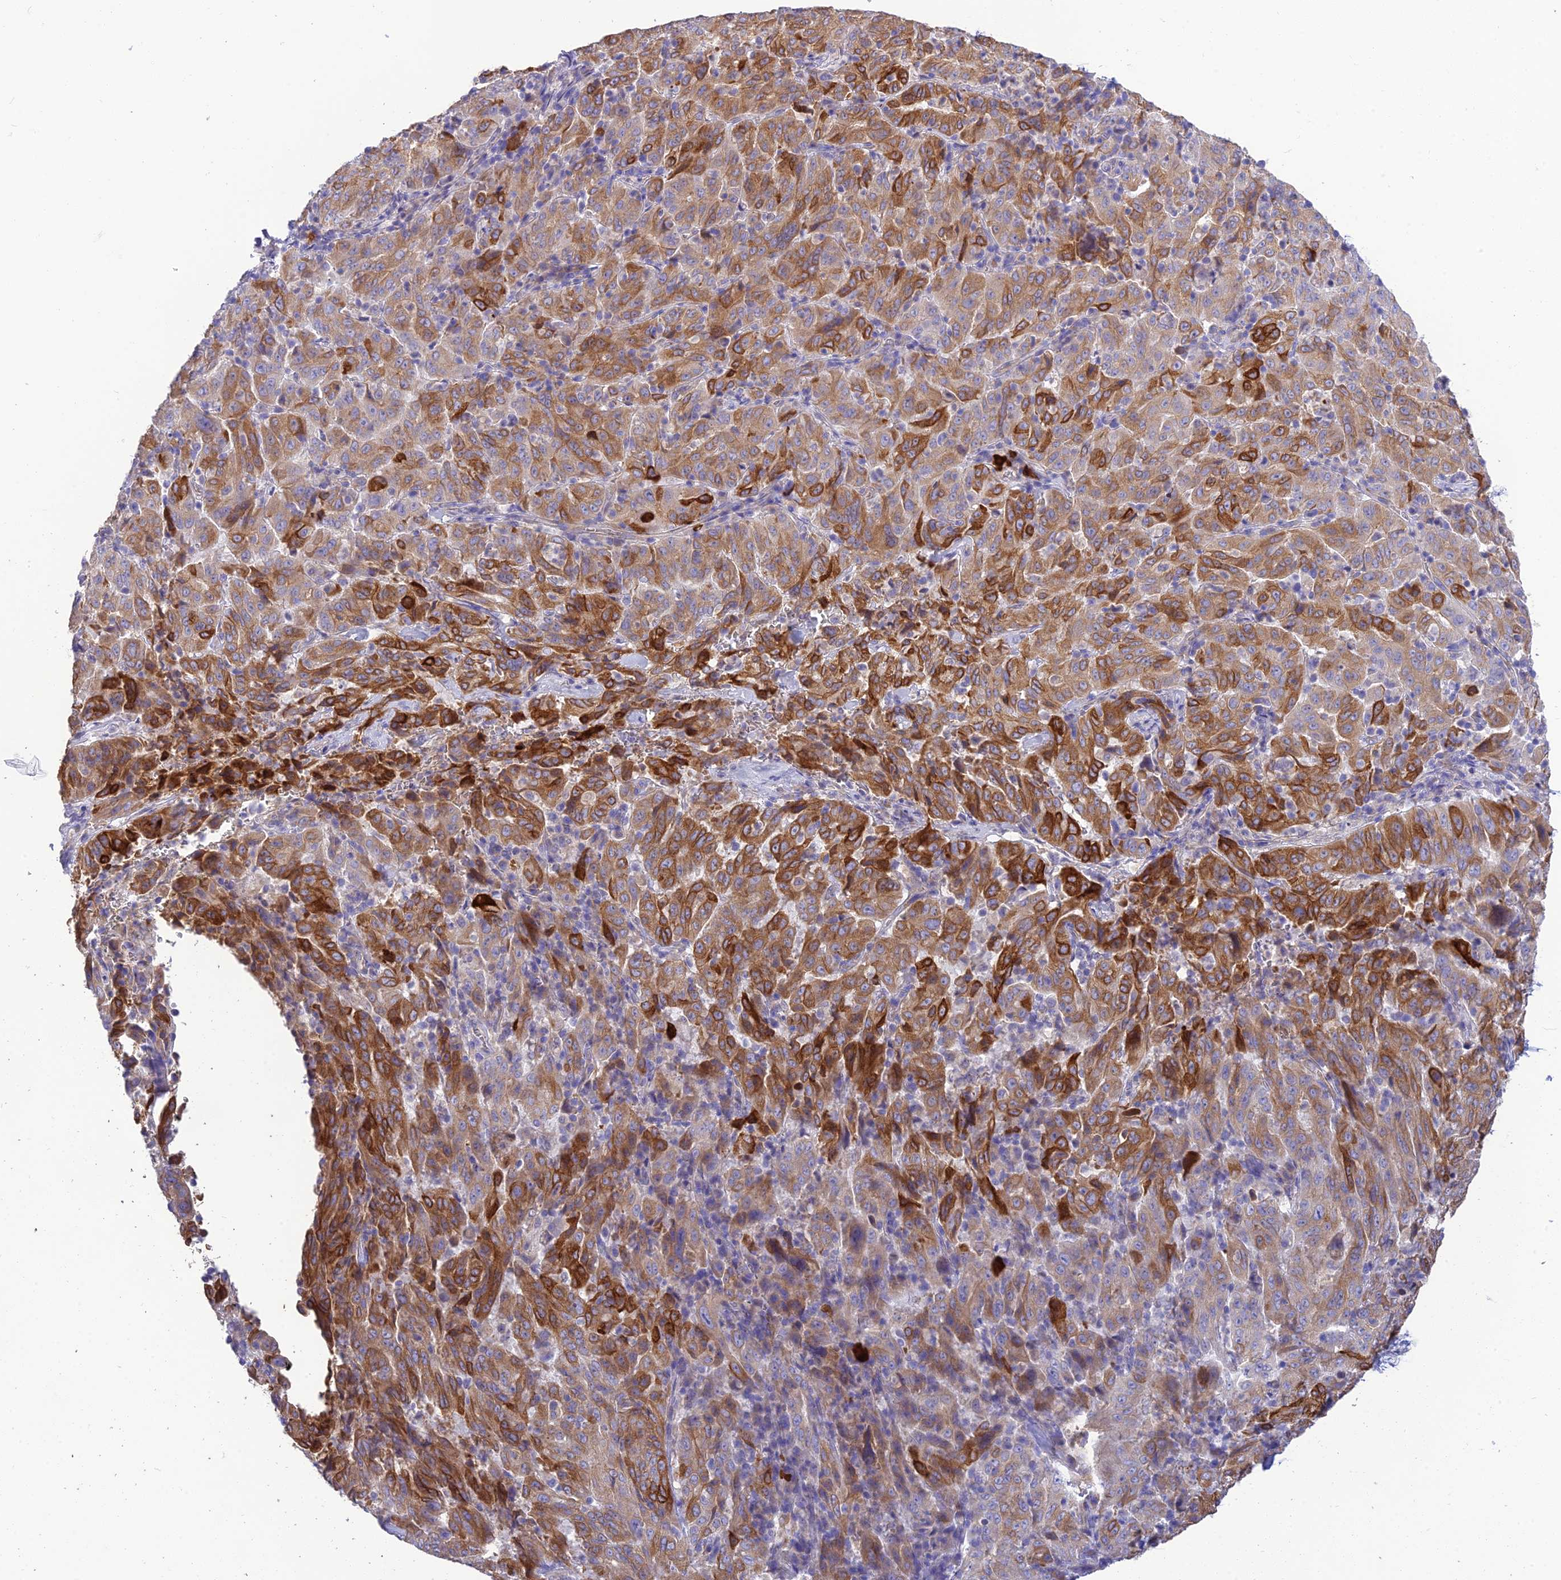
{"staining": {"intensity": "moderate", "quantity": ">75%", "location": "cytoplasmic/membranous"}, "tissue": "pancreatic cancer", "cell_type": "Tumor cells", "image_type": "cancer", "snomed": [{"axis": "morphology", "description": "Adenocarcinoma, NOS"}, {"axis": "topography", "description": "Pancreas"}], "caption": "Pancreatic cancer (adenocarcinoma) tissue demonstrates moderate cytoplasmic/membranous expression in approximately >75% of tumor cells", "gene": "HSD17B2", "patient": {"sex": "male", "age": 63}}